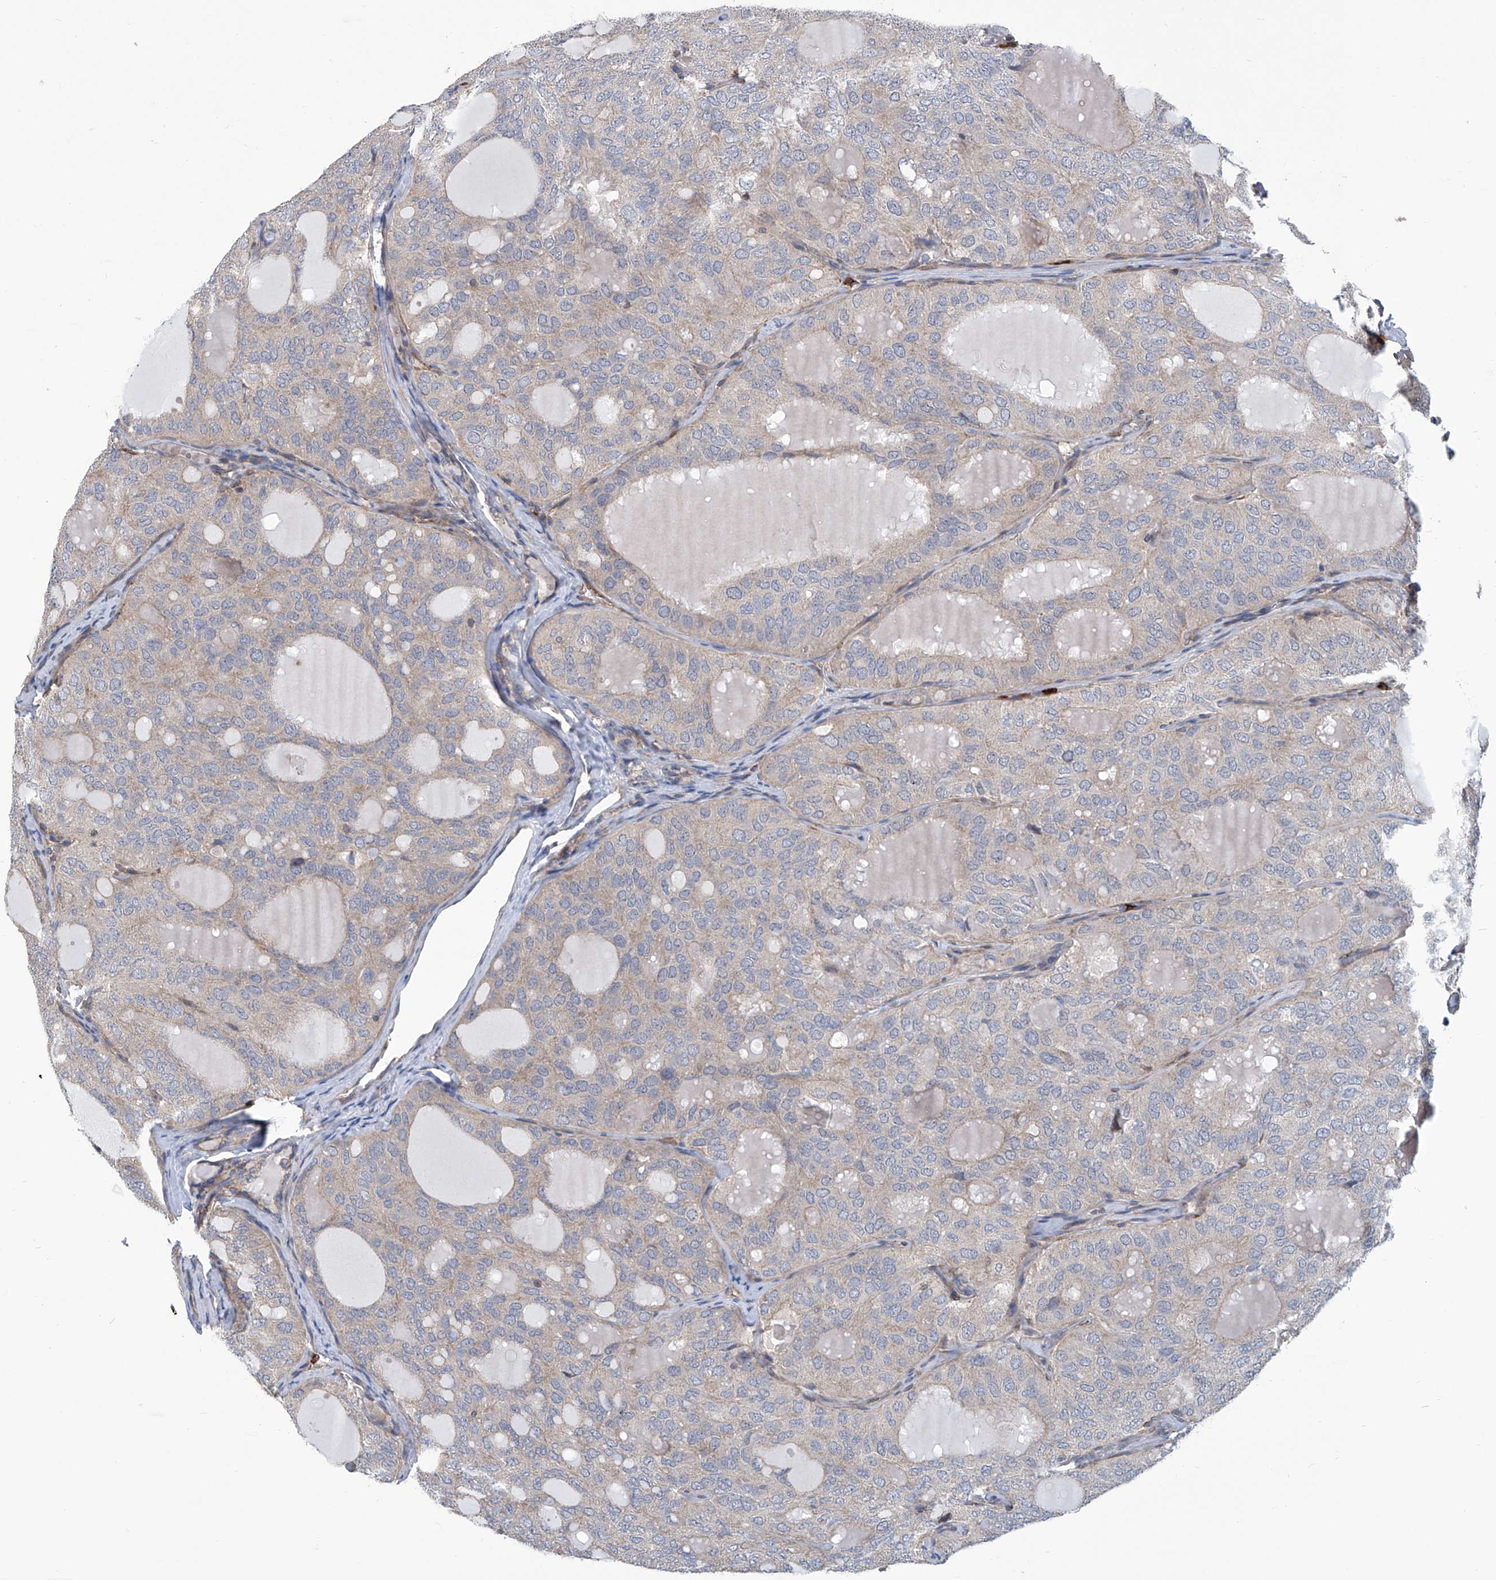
{"staining": {"intensity": "negative", "quantity": "none", "location": "none"}, "tissue": "thyroid cancer", "cell_type": "Tumor cells", "image_type": "cancer", "snomed": [{"axis": "morphology", "description": "Follicular adenoma carcinoma, NOS"}, {"axis": "topography", "description": "Thyroid gland"}], "caption": "Tumor cells show no significant protein staining in follicular adenoma carcinoma (thyroid).", "gene": "EIF2D", "patient": {"sex": "male", "age": 75}}